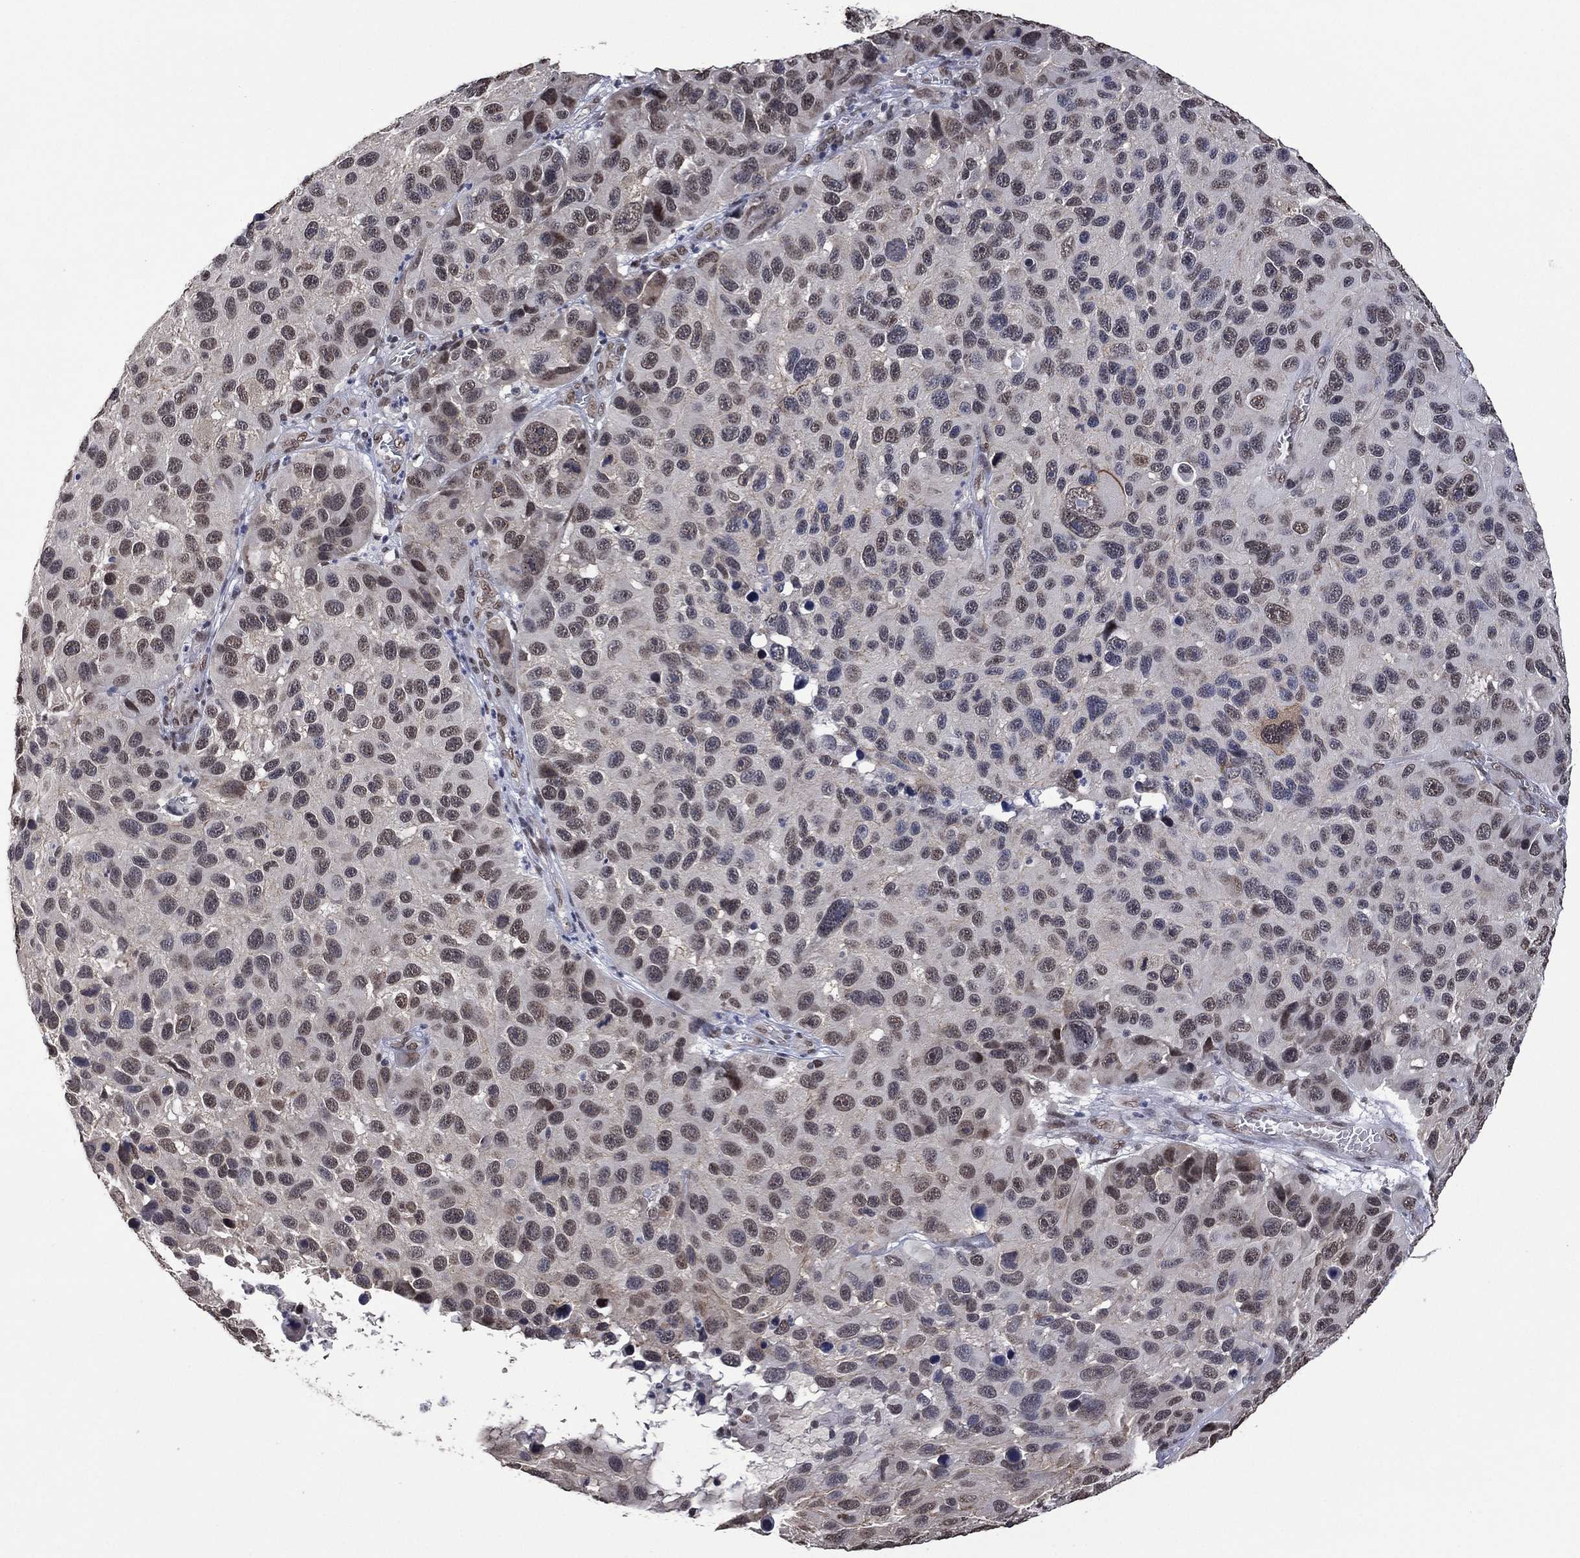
{"staining": {"intensity": "negative", "quantity": "none", "location": "none"}, "tissue": "melanoma", "cell_type": "Tumor cells", "image_type": "cancer", "snomed": [{"axis": "morphology", "description": "Malignant melanoma, NOS"}, {"axis": "topography", "description": "Skin"}], "caption": "DAB (3,3'-diaminobenzidine) immunohistochemical staining of melanoma demonstrates no significant positivity in tumor cells.", "gene": "EHMT1", "patient": {"sex": "male", "age": 53}}